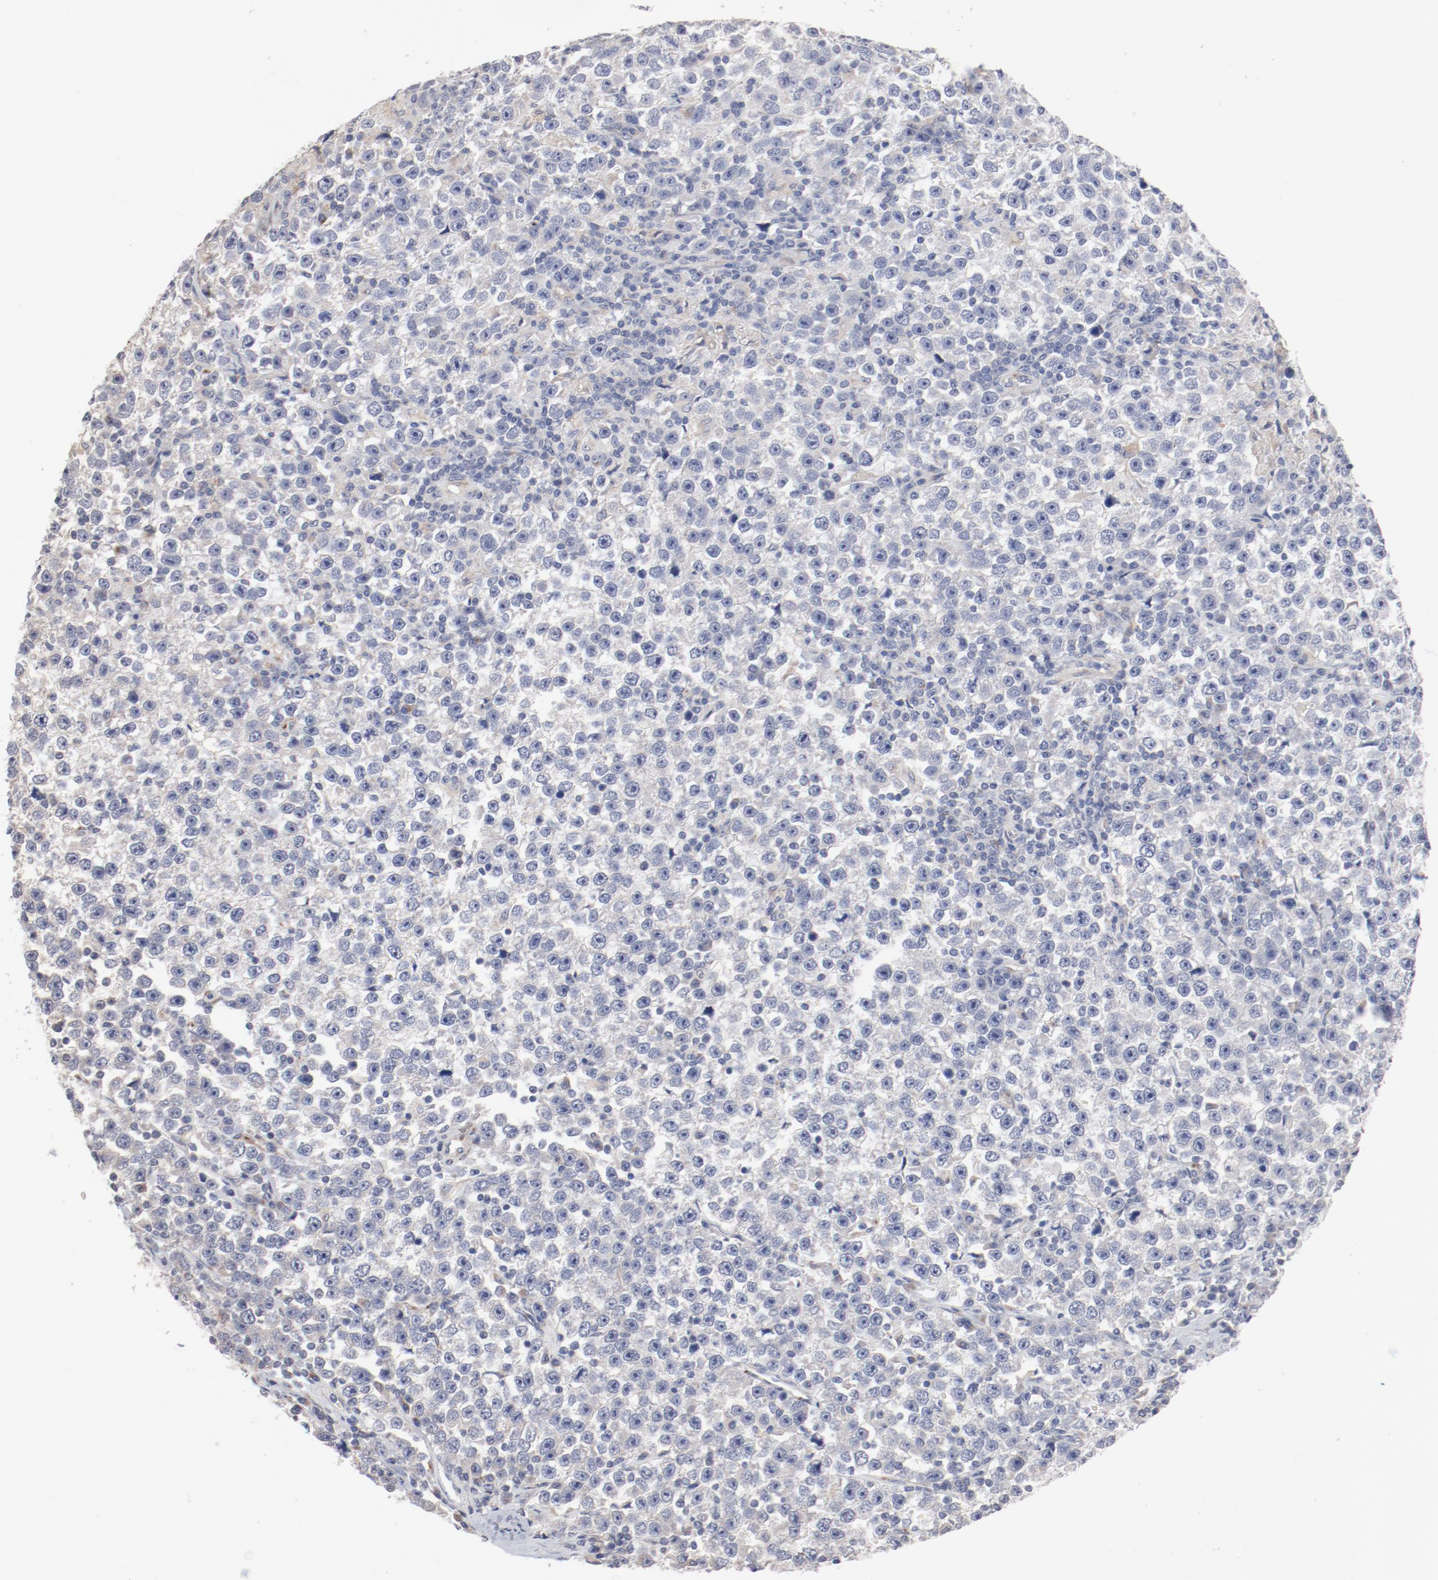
{"staining": {"intensity": "negative", "quantity": "none", "location": "none"}, "tissue": "testis cancer", "cell_type": "Tumor cells", "image_type": "cancer", "snomed": [{"axis": "morphology", "description": "Seminoma, NOS"}, {"axis": "topography", "description": "Testis"}], "caption": "Human seminoma (testis) stained for a protein using immunohistochemistry exhibits no positivity in tumor cells.", "gene": "AK7", "patient": {"sex": "male", "age": 43}}